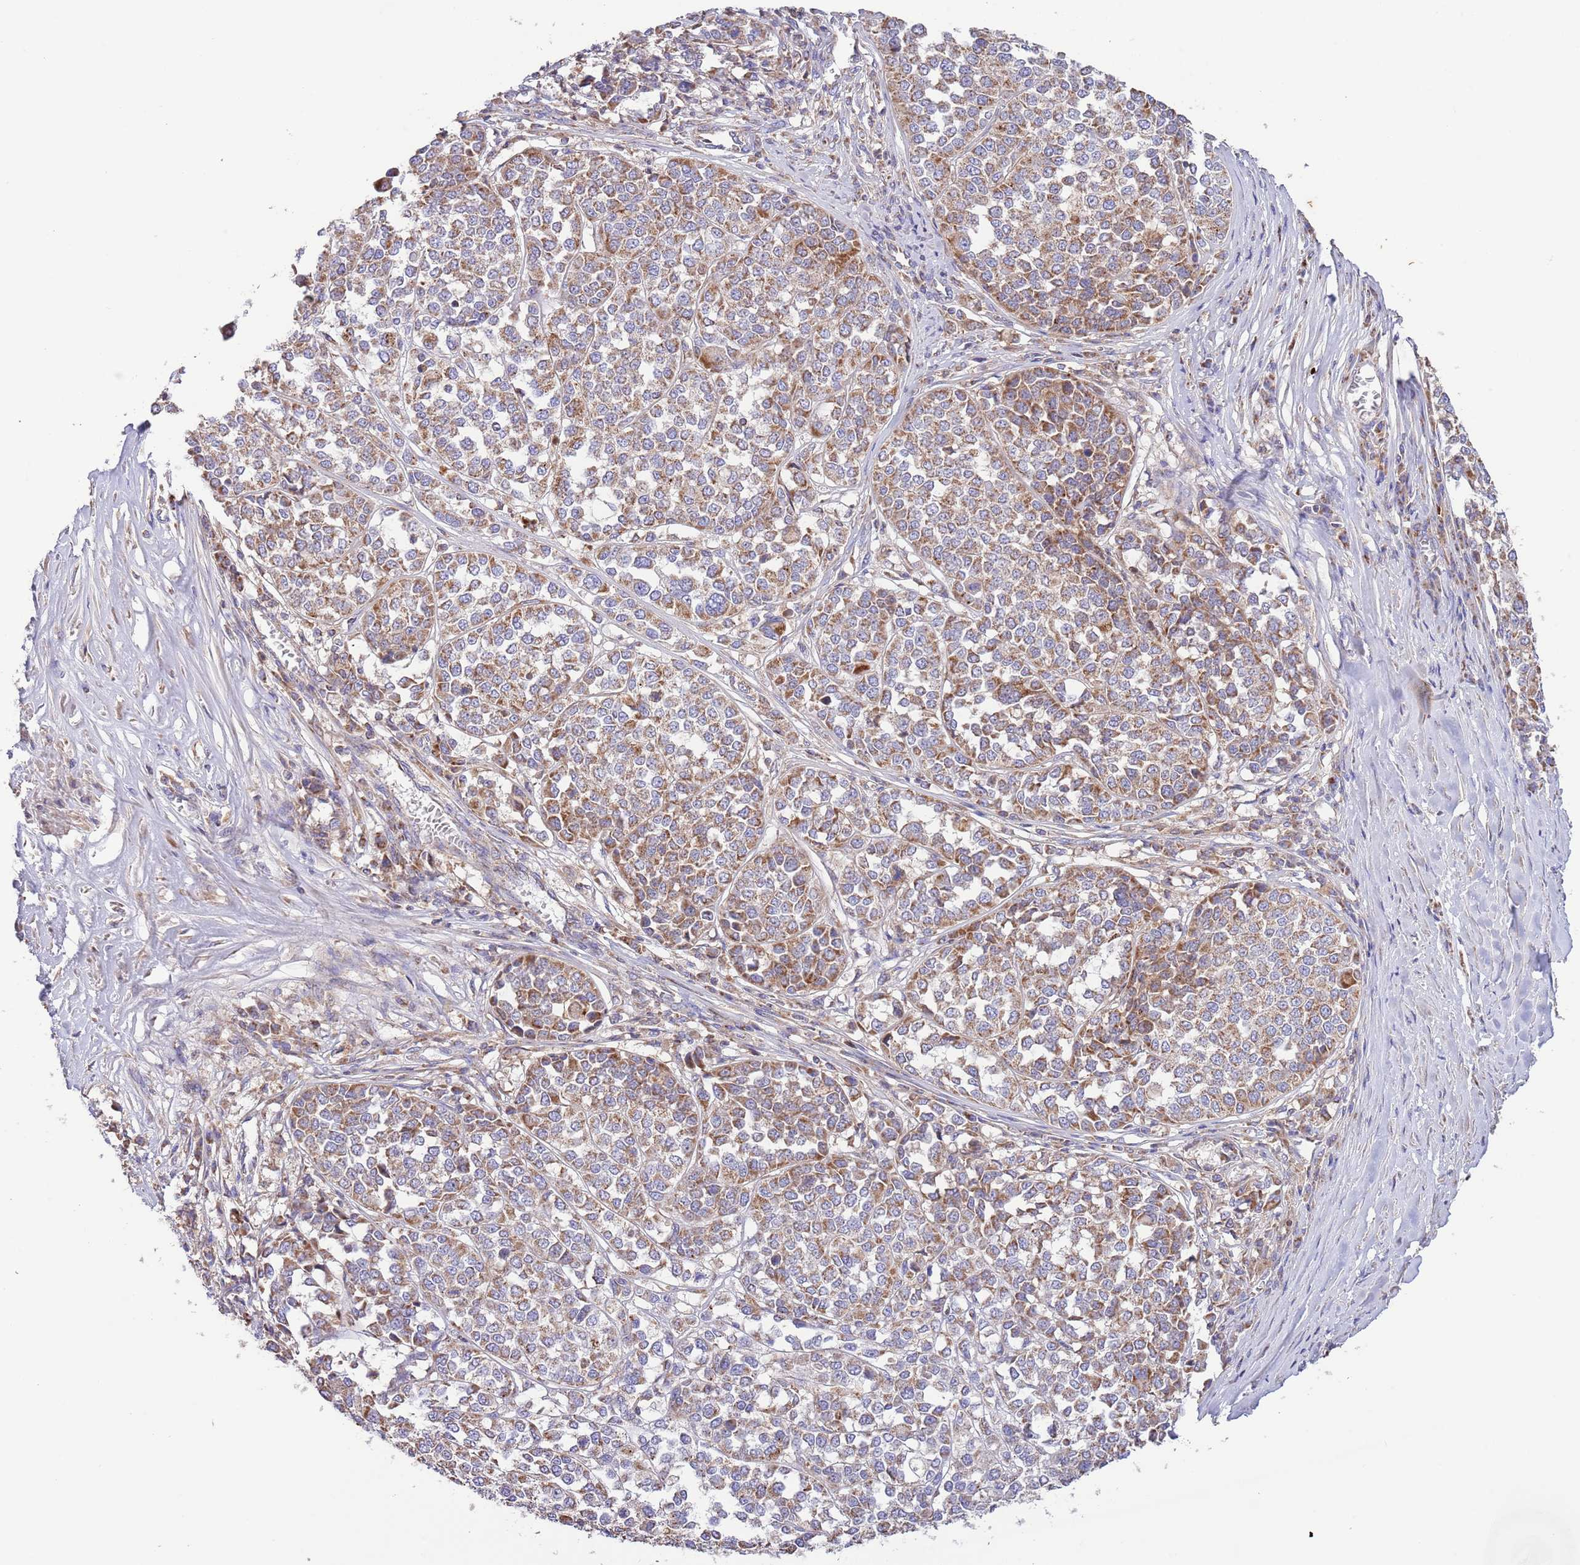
{"staining": {"intensity": "moderate", "quantity": ">75%", "location": "cytoplasmic/membranous"}, "tissue": "melanoma", "cell_type": "Tumor cells", "image_type": "cancer", "snomed": [{"axis": "morphology", "description": "Malignant melanoma, Metastatic site"}, {"axis": "topography", "description": "Lymph node"}], "caption": "IHC (DAB) staining of malignant melanoma (metastatic site) reveals moderate cytoplasmic/membranous protein staining in about >75% of tumor cells. The protein is stained brown, and the nuclei are stained in blue (DAB (3,3'-diaminobenzidine) IHC with brightfield microscopy, high magnification).", "gene": "DNAJA3", "patient": {"sex": "male", "age": 44}}